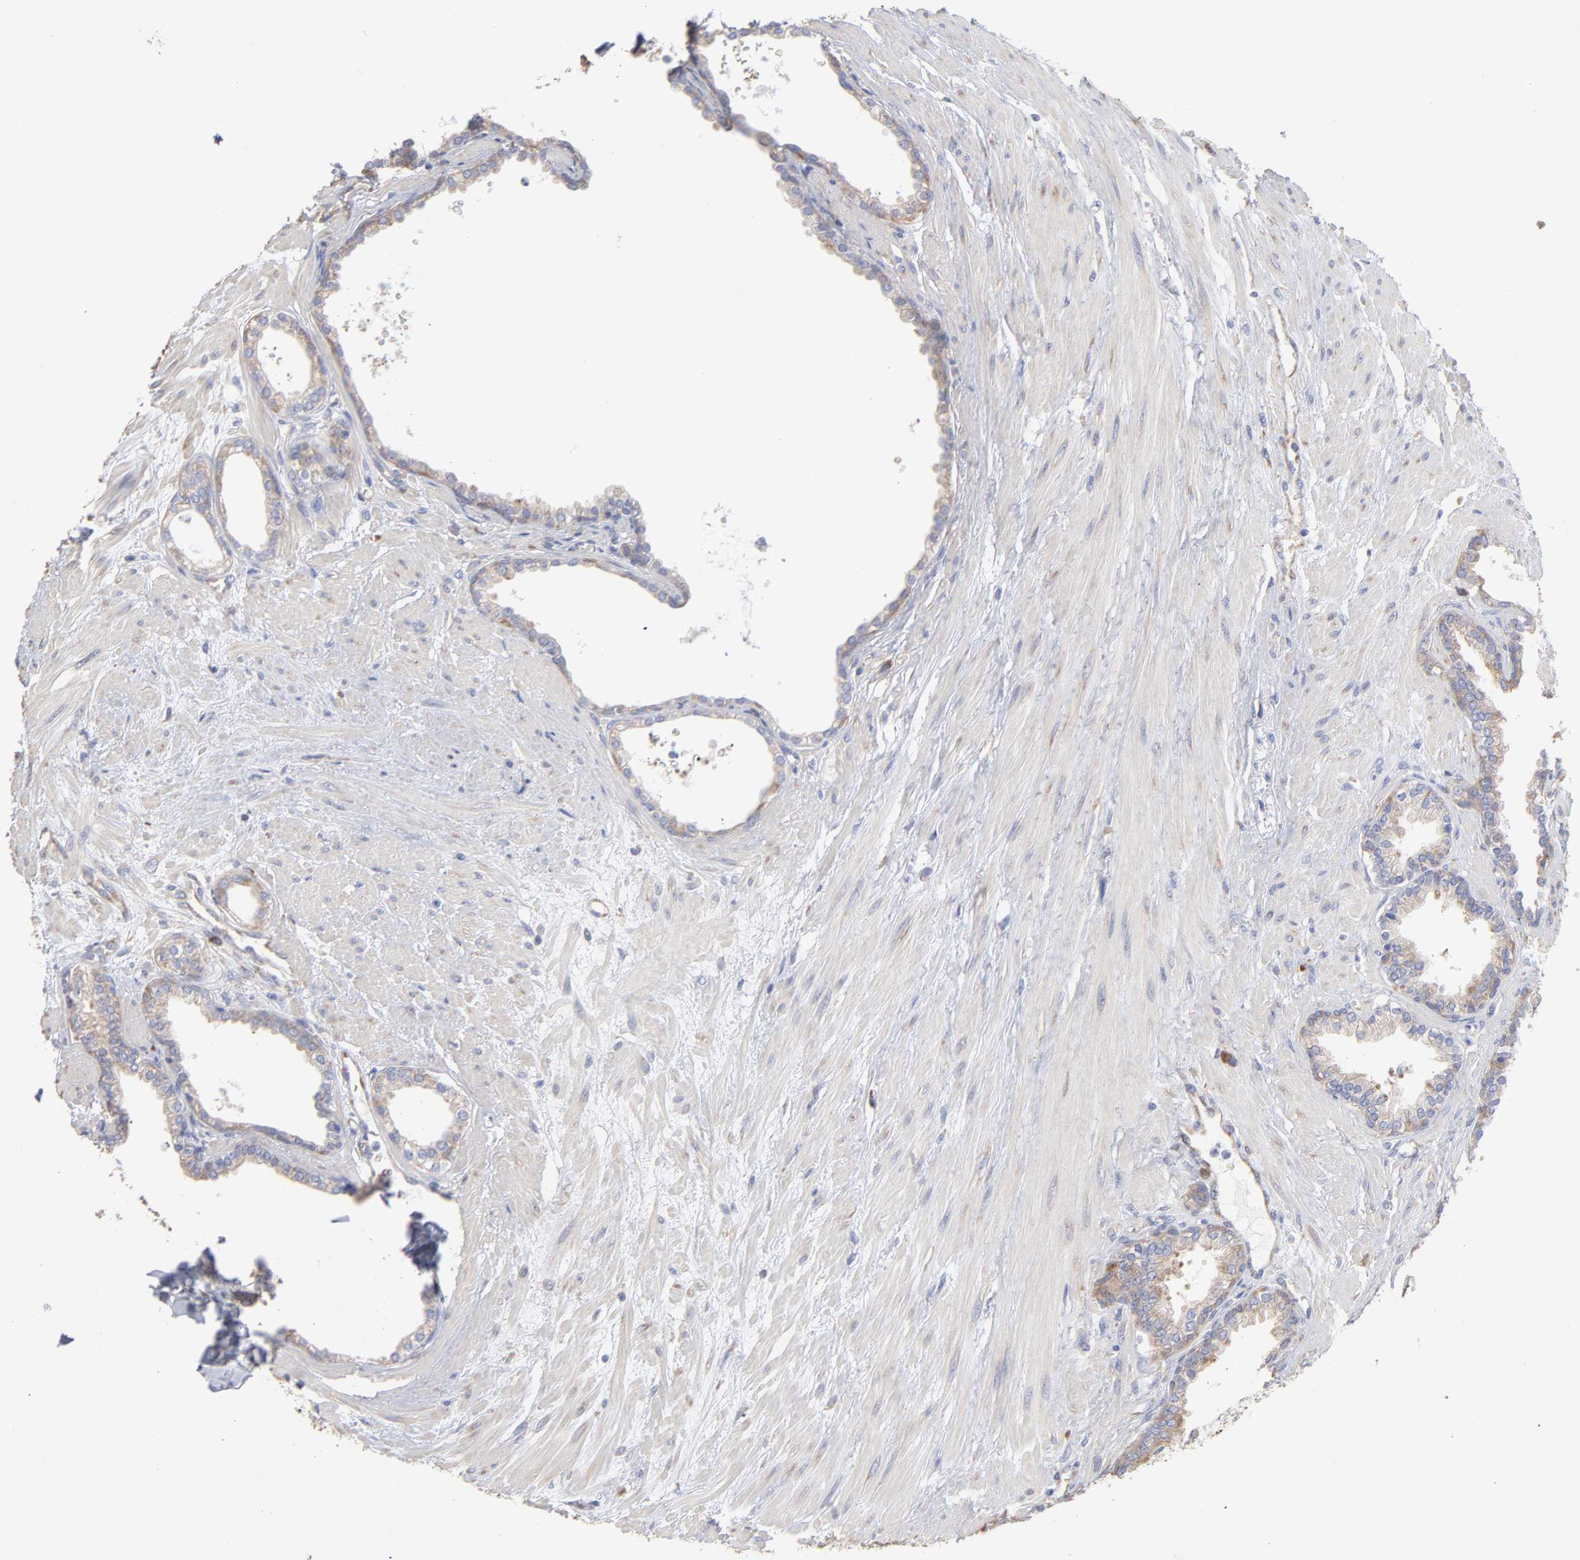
{"staining": {"intensity": "weak", "quantity": ">75%", "location": "cytoplasmic/membranous"}, "tissue": "prostate", "cell_type": "Glandular cells", "image_type": "normal", "snomed": [{"axis": "morphology", "description": "Normal tissue, NOS"}, {"axis": "topography", "description": "Prostate"}], "caption": "Prostate stained for a protein (brown) shows weak cytoplasmic/membranous positive positivity in about >75% of glandular cells.", "gene": "RPL3", "patient": {"sex": "male", "age": 64}}